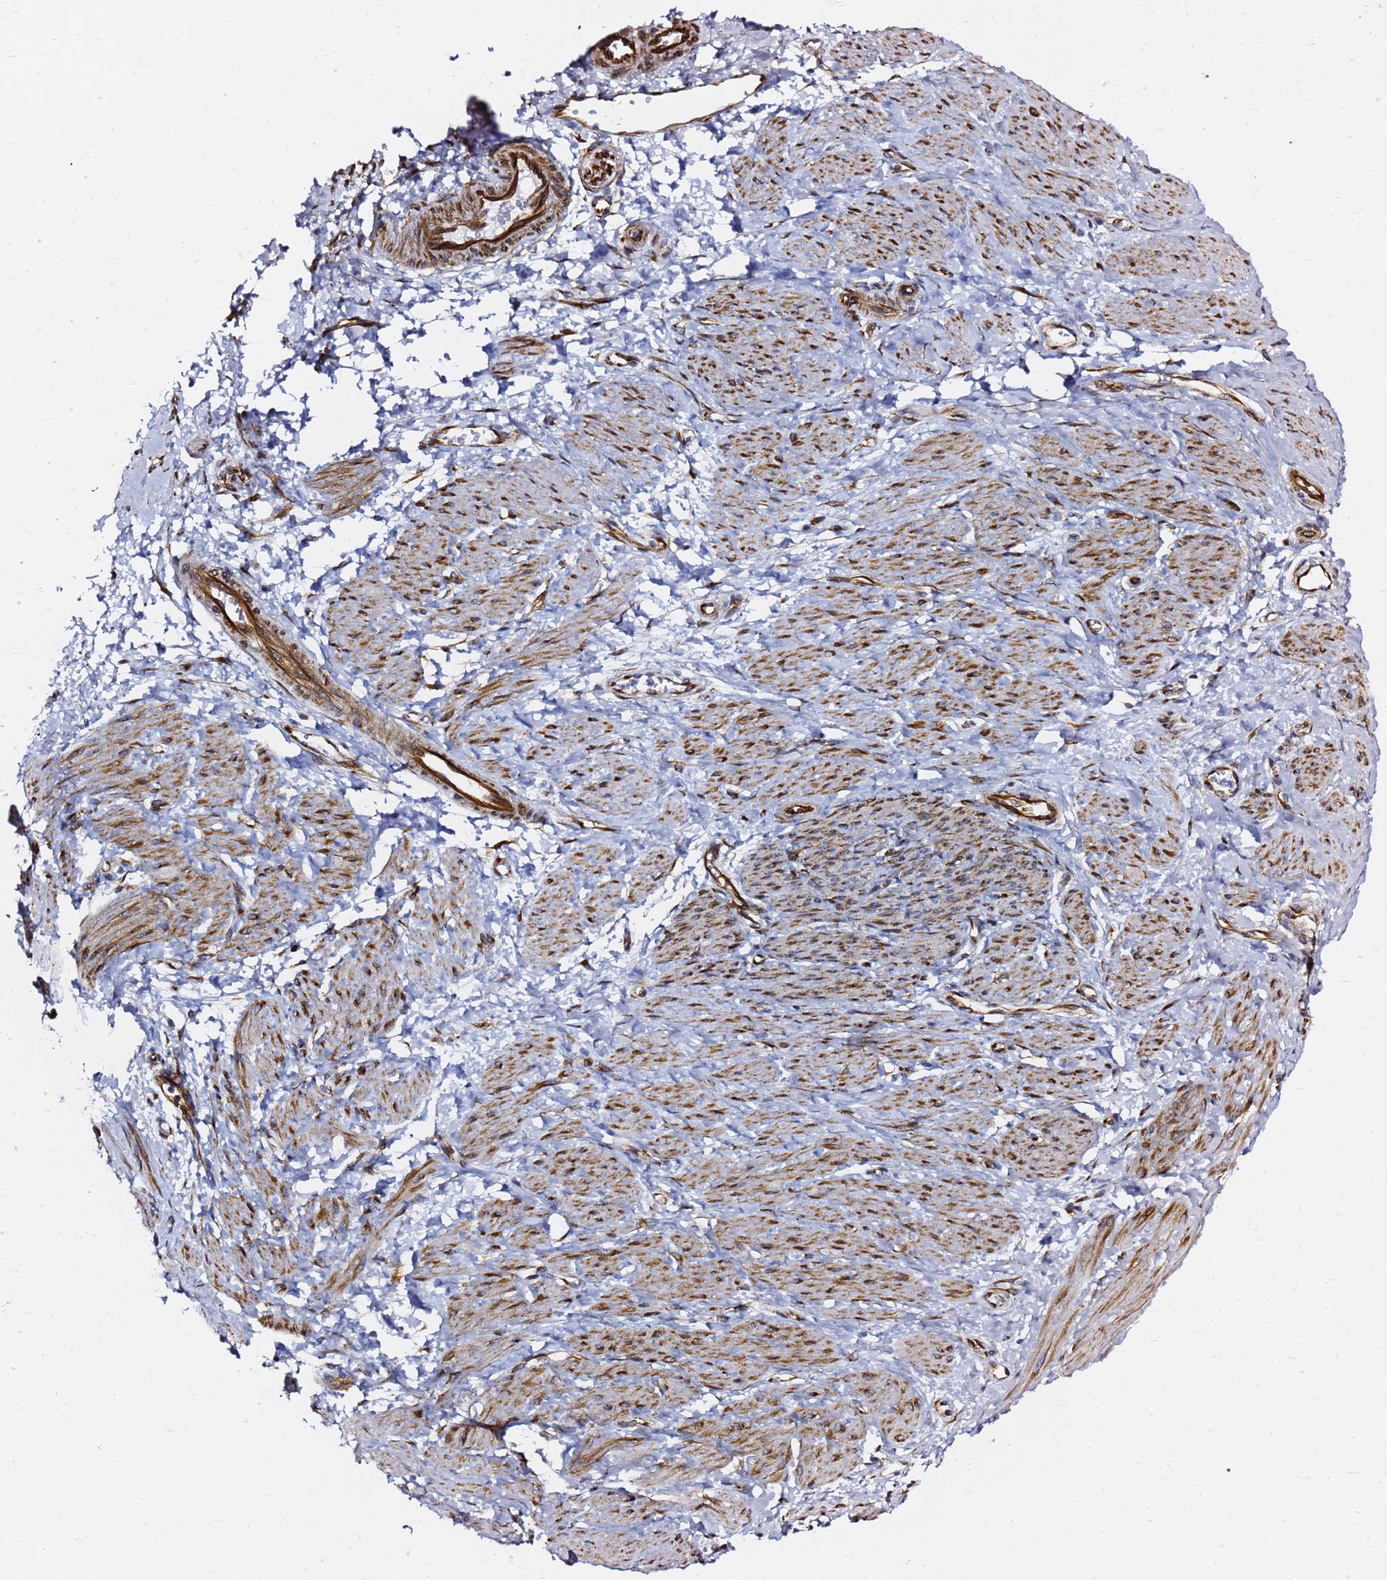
{"staining": {"intensity": "strong", "quantity": "25%-75%", "location": "cytoplasmic/membranous"}, "tissue": "smooth muscle", "cell_type": "Smooth muscle cells", "image_type": "normal", "snomed": [{"axis": "morphology", "description": "Normal tissue, NOS"}, {"axis": "topography", "description": "Smooth muscle"}, {"axis": "topography", "description": "Uterus"}], "caption": "A micrograph of human smooth muscle stained for a protein exhibits strong cytoplasmic/membranous brown staining in smooth muscle cells. (IHC, brightfield microscopy, high magnification).", "gene": "TUBA8", "patient": {"sex": "female", "age": 39}}